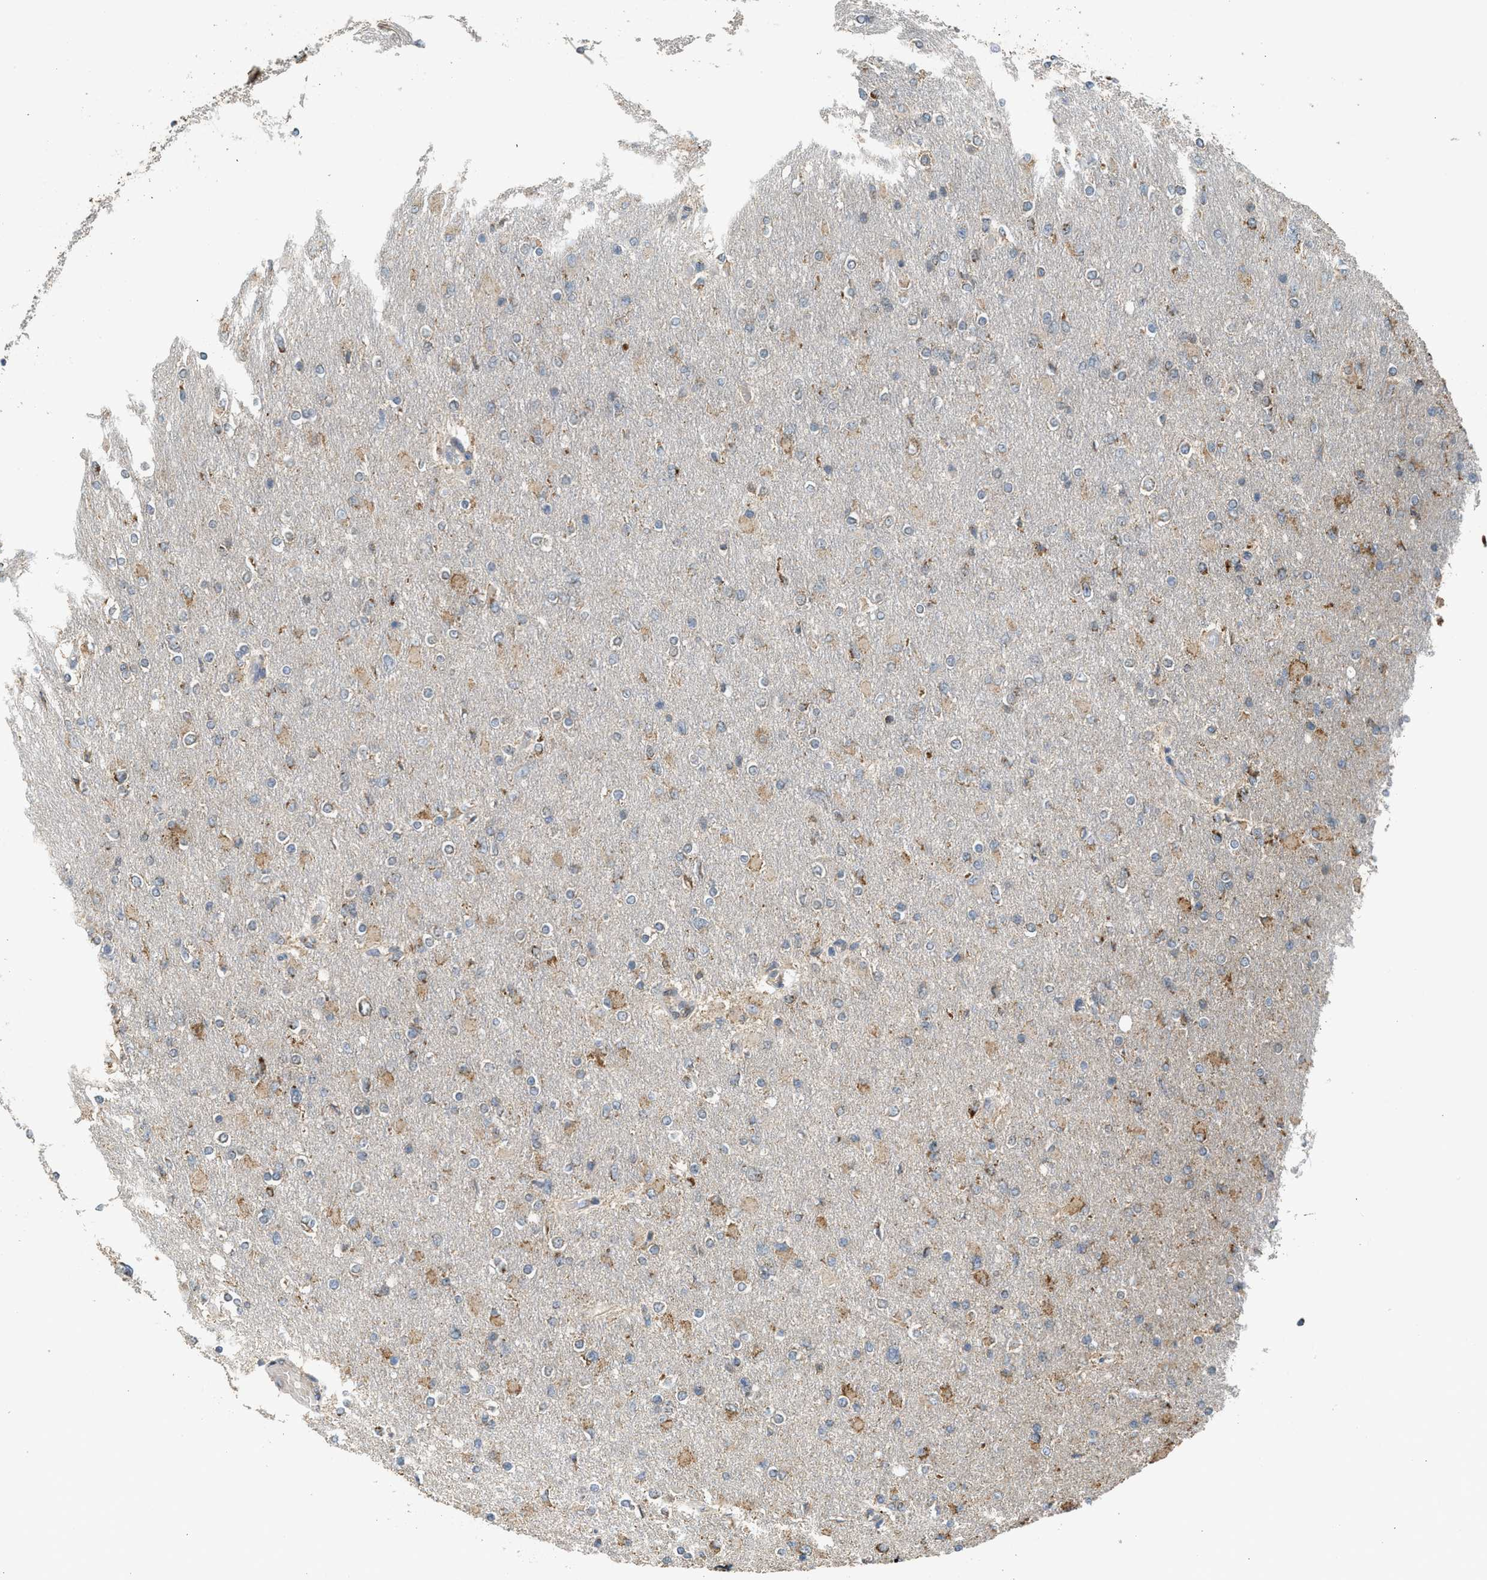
{"staining": {"intensity": "moderate", "quantity": "25%-75%", "location": "cytoplasmic/membranous"}, "tissue": "glioma", "cell_type": "Tumor cells", "image_type": "cancer", "snomed": [{"axis": "morphology", "description": "Glioma, malignant, High grade"}, {"axis": "topography", "description": "Cerebral cortex"}], "caption": "Approximately 25%-75% of tumor cells in human malignant high-grade glioma show moderate cytoplasmic/membranous protein expression as visualized by brown immunohistochemical staining.", "gene": "STARD3", "patient": {"sex": "female", "age": 36}}